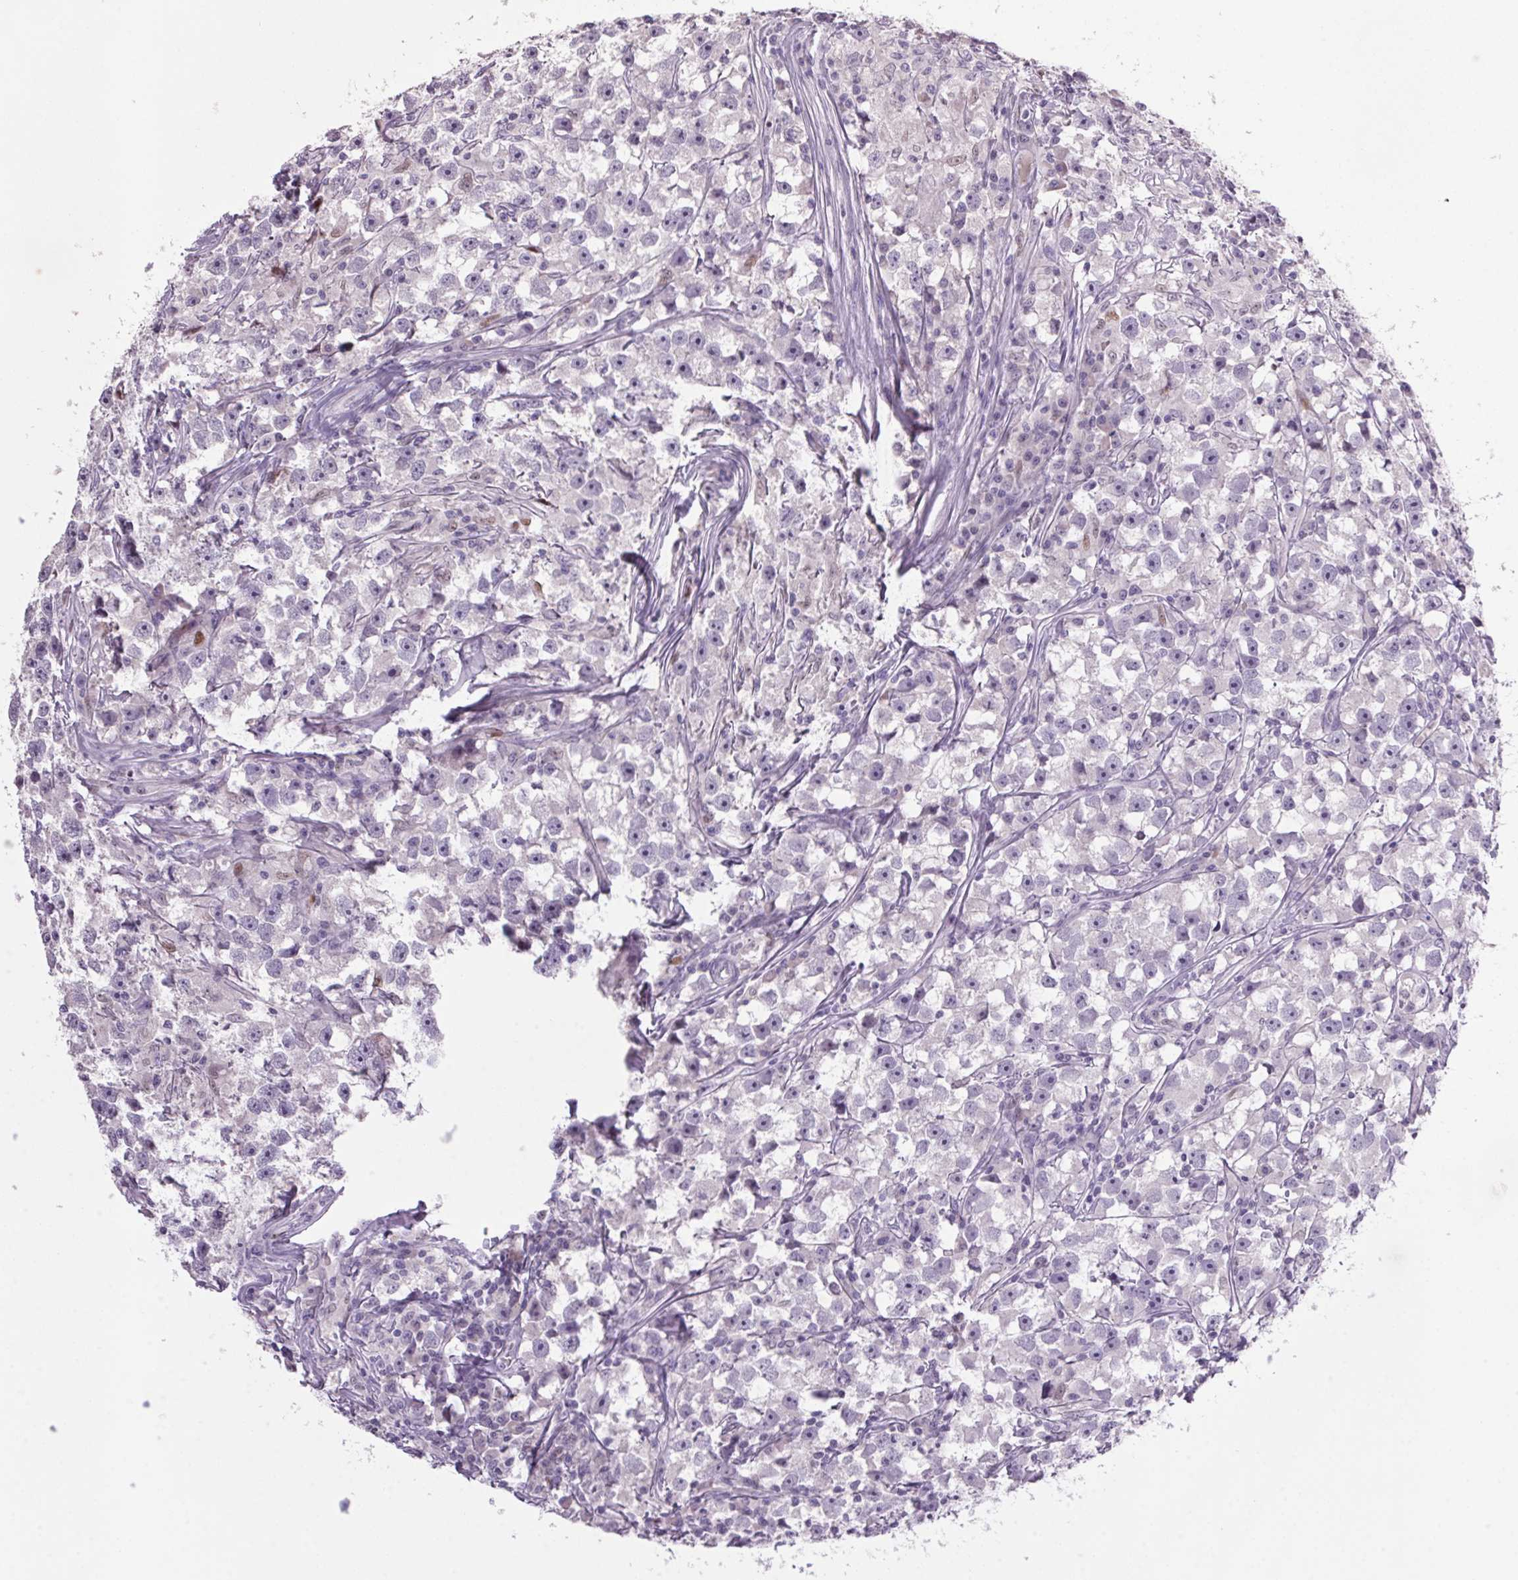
{"staining": {"intensity": "negative", "quantity": "none", "location": "none"}, "tissue": "testis cancer", "cell_type": "Tumor cells", "image_type": "cancer", "snomed": [{"axis": "morphology", "description": "Seminoma, NOS"}, {"axis": "topography", "description": "Testis"}], "caption": "Seminoma (testis) stained for a protein using immunohistochemistry (IHC) exhibits no staining tumor cells.", "gene": "TRDN", "patient": {"sex": "male", "age": 33}}